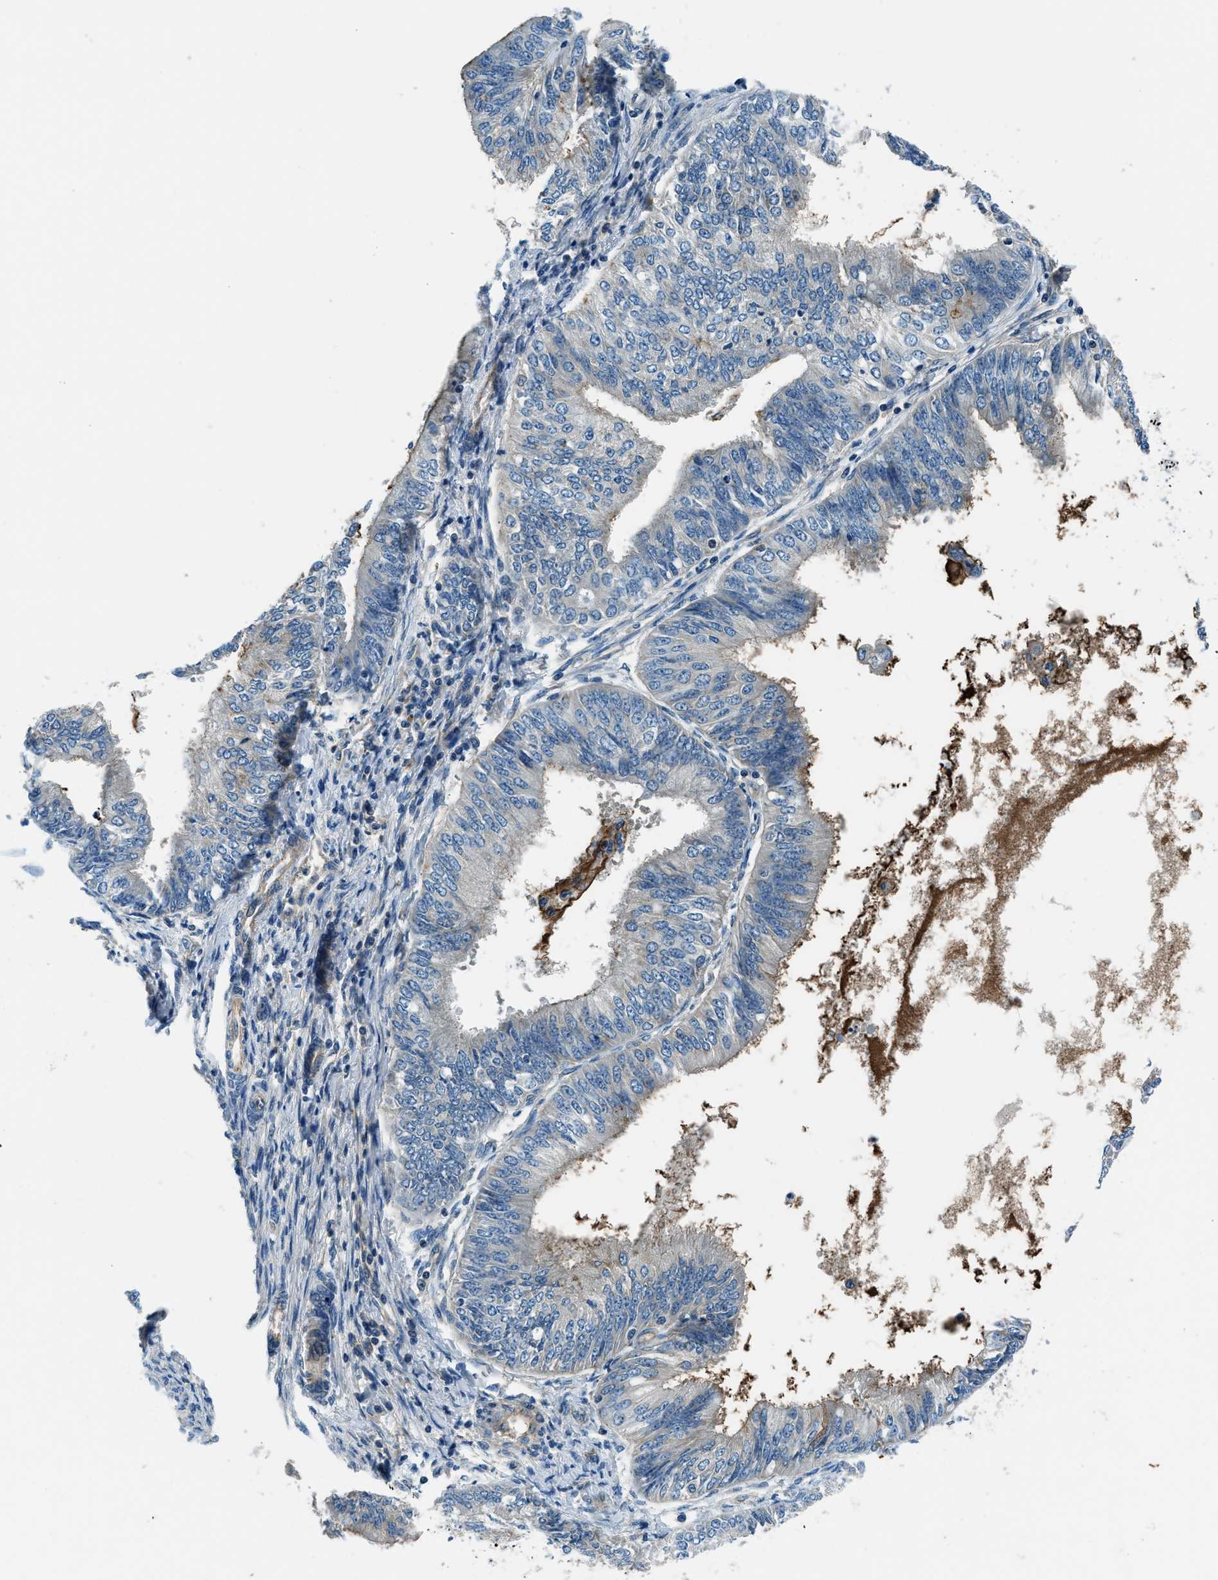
{"staining": {"intensity": "negative", "quantity": "none", "location": "none"}, "tissue": "endometrial cancer", "cell_type": "Tumor cells", "image_type": "cancer", "snomed": [{"axis": "morphology", "description": "Adenocarcinoma, NOS"}, {"axis": "topography", "description": "Endometrium"}], "caption": "Immunohistochemical staining of endometrial cancer (adenocarcinoma) displays no significant positivity in tumor cells. (Brightfield microscopy of DAB (3,3'-diaminobenzidine) immunohistochemistry (IHC) at high magnification).", "gene": "SLC19A2", "patient": {"sex": "female", "age": 58}}